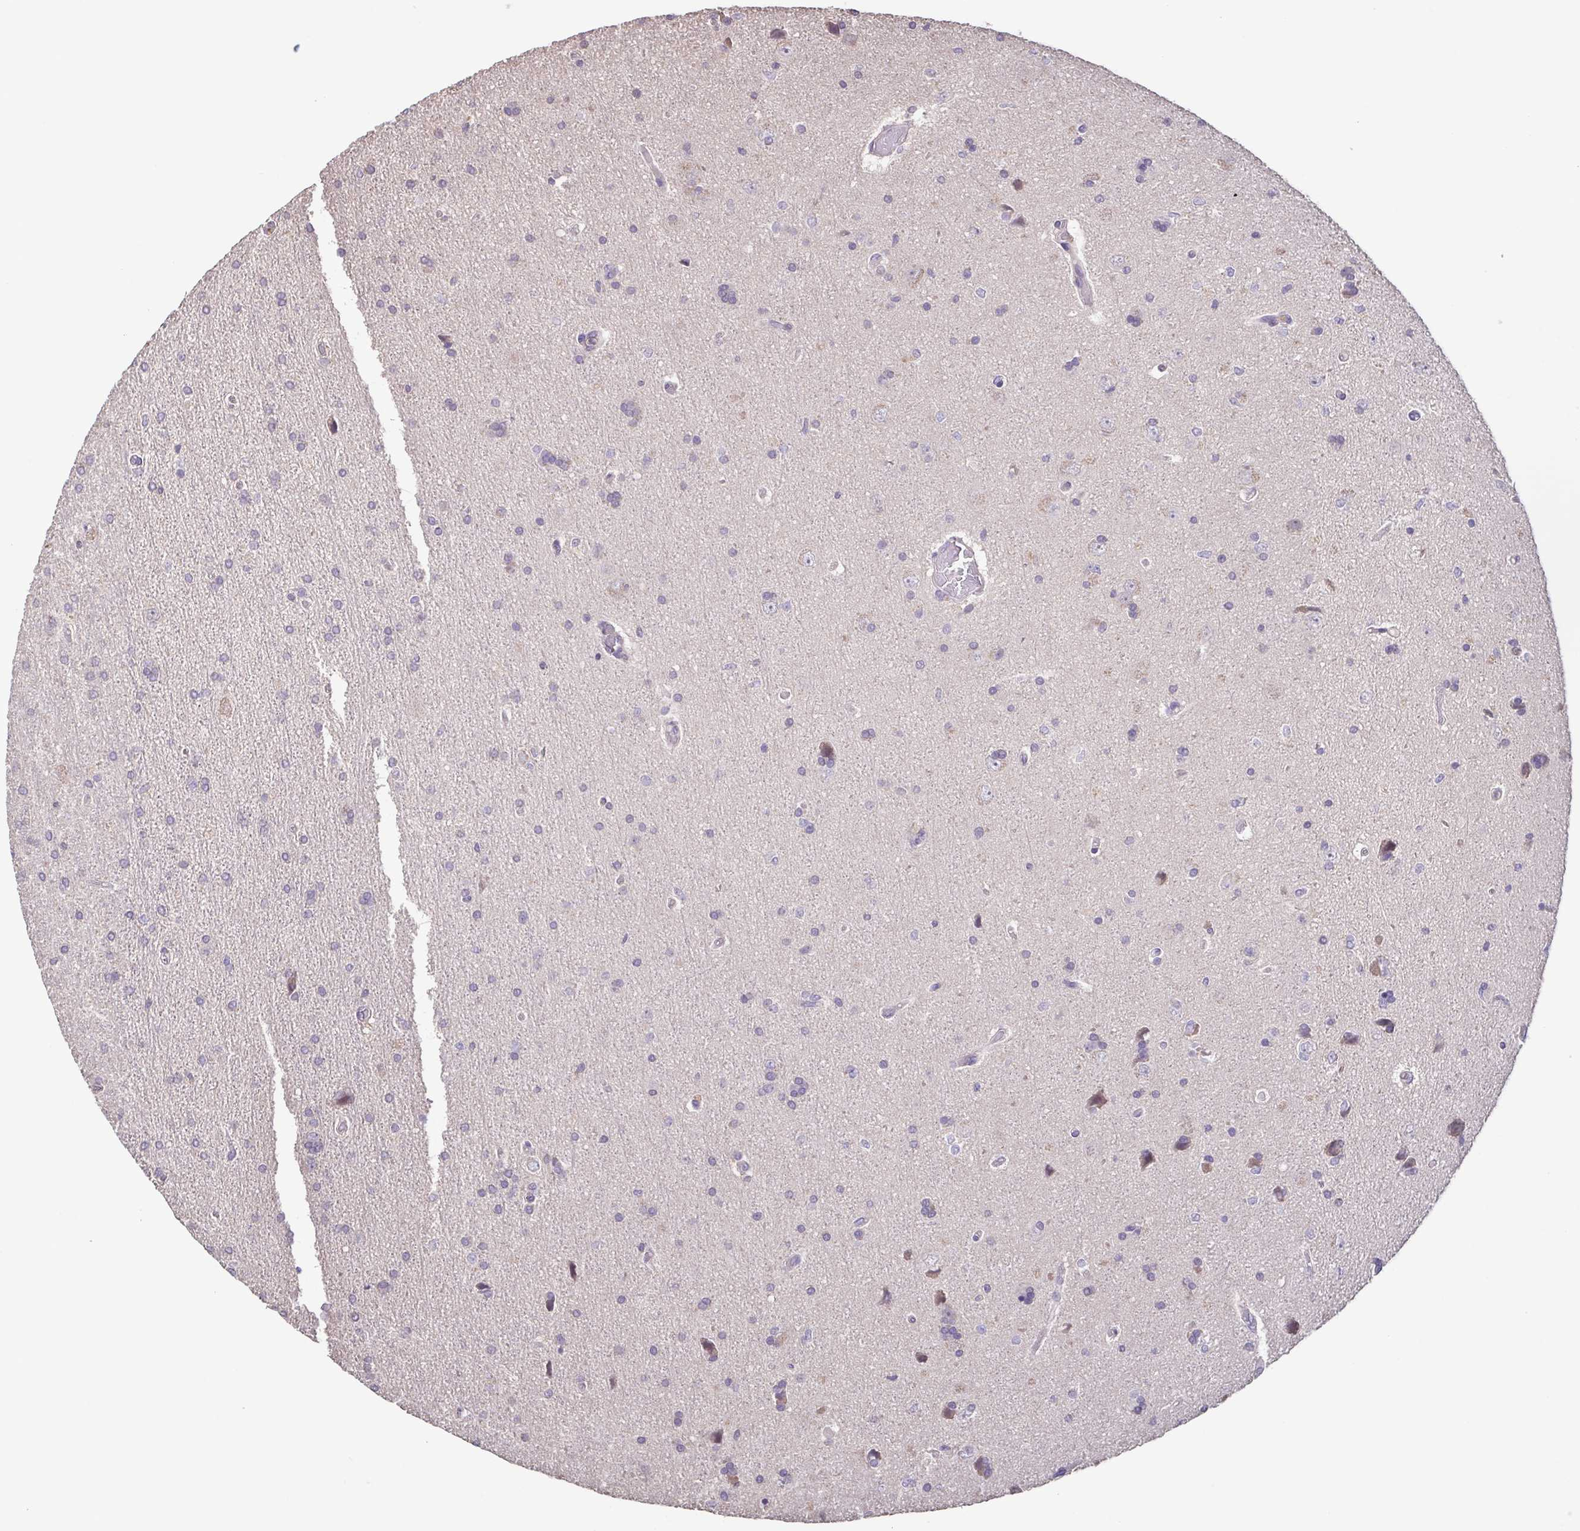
{"staining": {"intensity": "negative", "quantity": "none", "location": "none"}, "tissue": "glioma", "cell_type": "Tumor cells", "image_type": "cancer", "snomed": [{"axis": "morphology", "description": "Glioma, malignant, High grade"}, {"axis": "topography", "description": "Cerebral cortex"}], "caption": "Immunohistochemistry (IHC) of human glioma demonstrates no expression in tumor cells. (Stains: DAB IHC with hematoxylin counter stain, Microscopy: brightfield microscopy at high magnification).", "gene": "ACTRT2", "patient": {"sex": "male", "age": 70}}